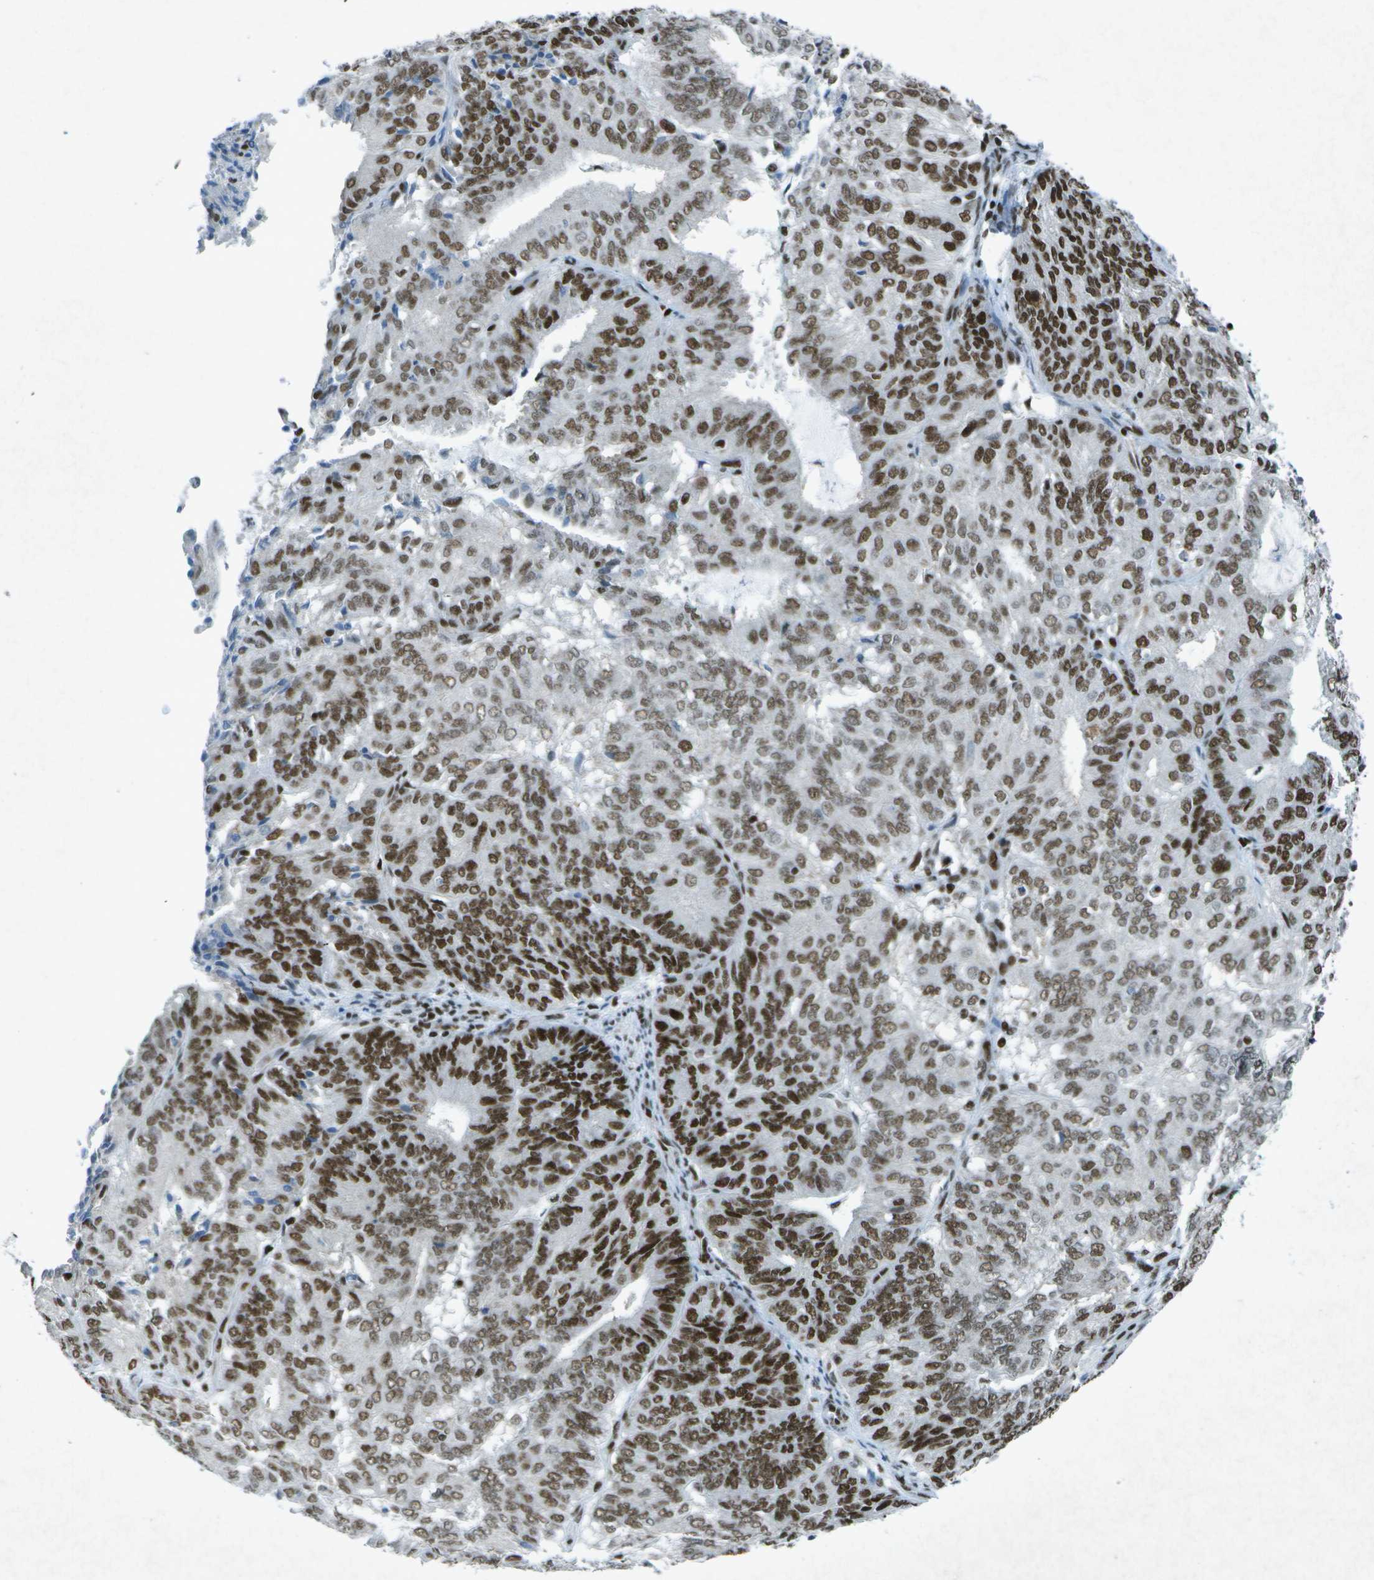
{"staining": {"intensity": "strong", "quantity": ">75%", "location": "nuclear"}, "tissue": "endometrial cancer", "cell_type": "Tumor cells", "image_type": "cancer", "snomed": [{"axis": "morphology", "description": "Adenocarcinoma, NOS"}, {"axis": "topography", "description": "Uterus"}], "caption": "Immunohistochemistry (IHC) of adenocarcinoma (endometrial) shows high levels of strong nuclear expression in about >75% of tumor cells.", "gene": "MTA2", "patient": {"sex": "female", "age": 60}}